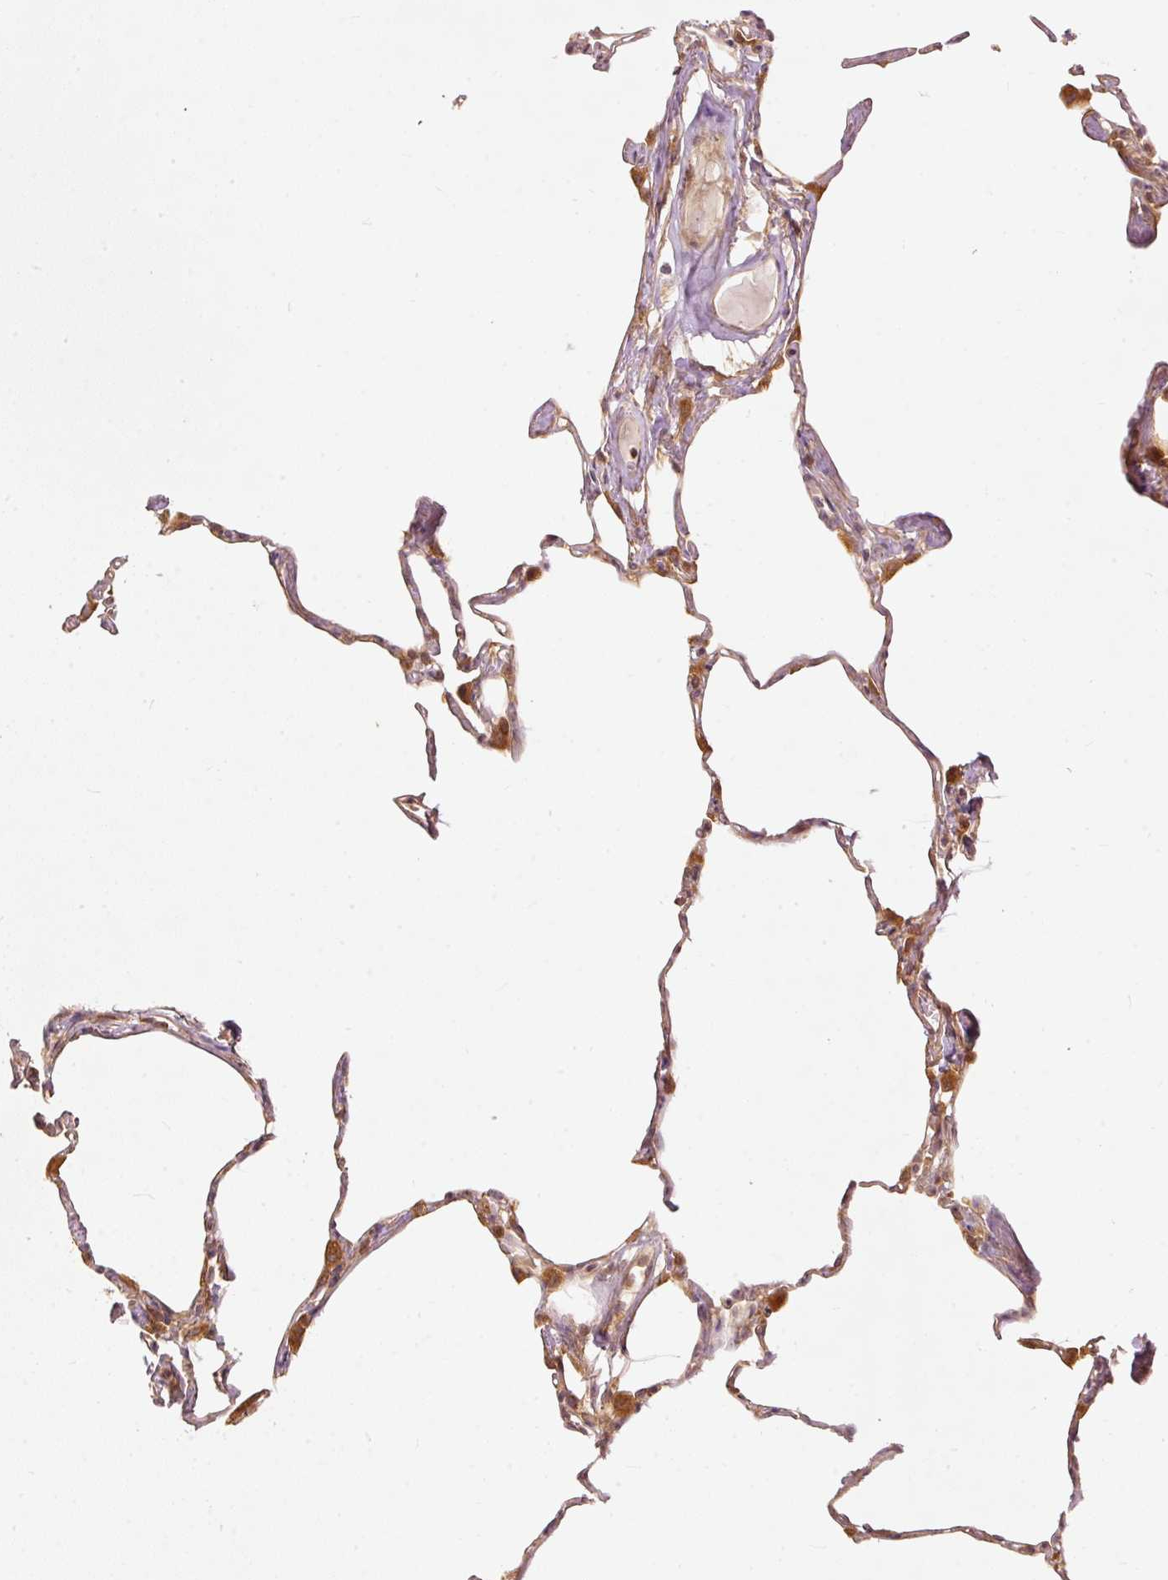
{"staining": {"intensity": "moderate", "quantity": "25%-75%", "location": "cytoplasmic/membranous"}, "tissue": "lung", "cell_type": "Alveolar cells", "image_type": "normal", "snomed": [{"axis": "morphology", "description": "Normal tissue, NOS"}, {"axis": "topography", "description": "Lung"}], "caption": "Protein expression analysis of benign lung displays moderate cytoplasmic/membranous positivity in approximately 25%-75% of alveolar cells. The protein of interest is stained brown, and the nuclei are stained in blue (DAB IHC with brightfield microscopy, high magnification).", "gene": "EIF3B", "patient": {"sex": "male", "age": 65}}